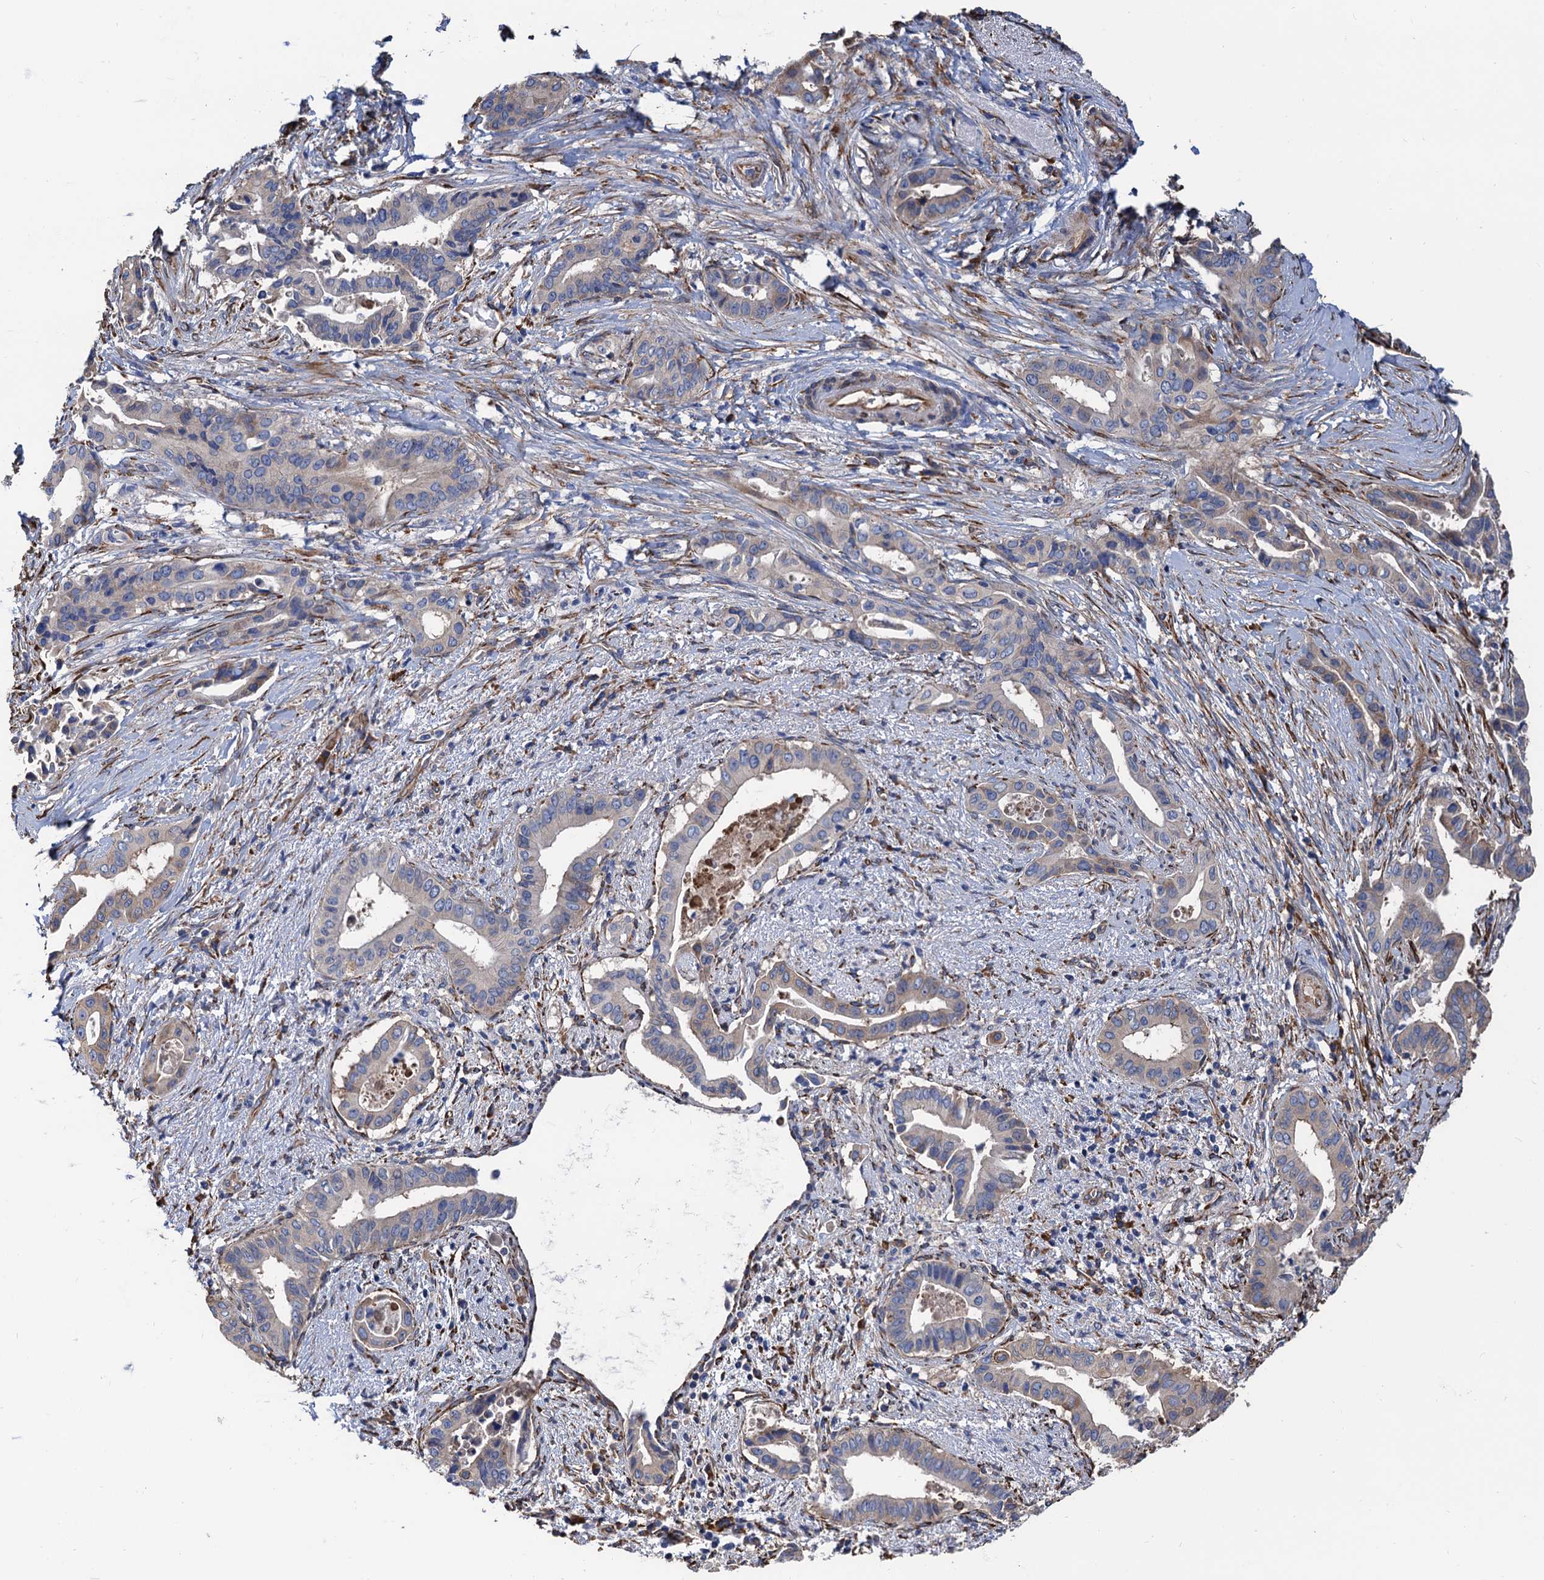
{"staining": {"intensity": "weak", "quantity": "<25%", "location": "cytoplasmic/membranous"}, "tissue": "pancreatic cancer", "cell_type": "Tumor cells", "image_type": "cancer", "snomed": [{"axis": "morphology", "description": "Adenocarcinoma, NOS"}, {"axis": "topography", "description": "Pancreas"}], "caption": "Pancreatic cancer (adenocarcinoma) stained for a protein using IHC reveals no expression tumor cells.", "gene": "CNNM1", "patient": {"sex": "female", "age": 77}}